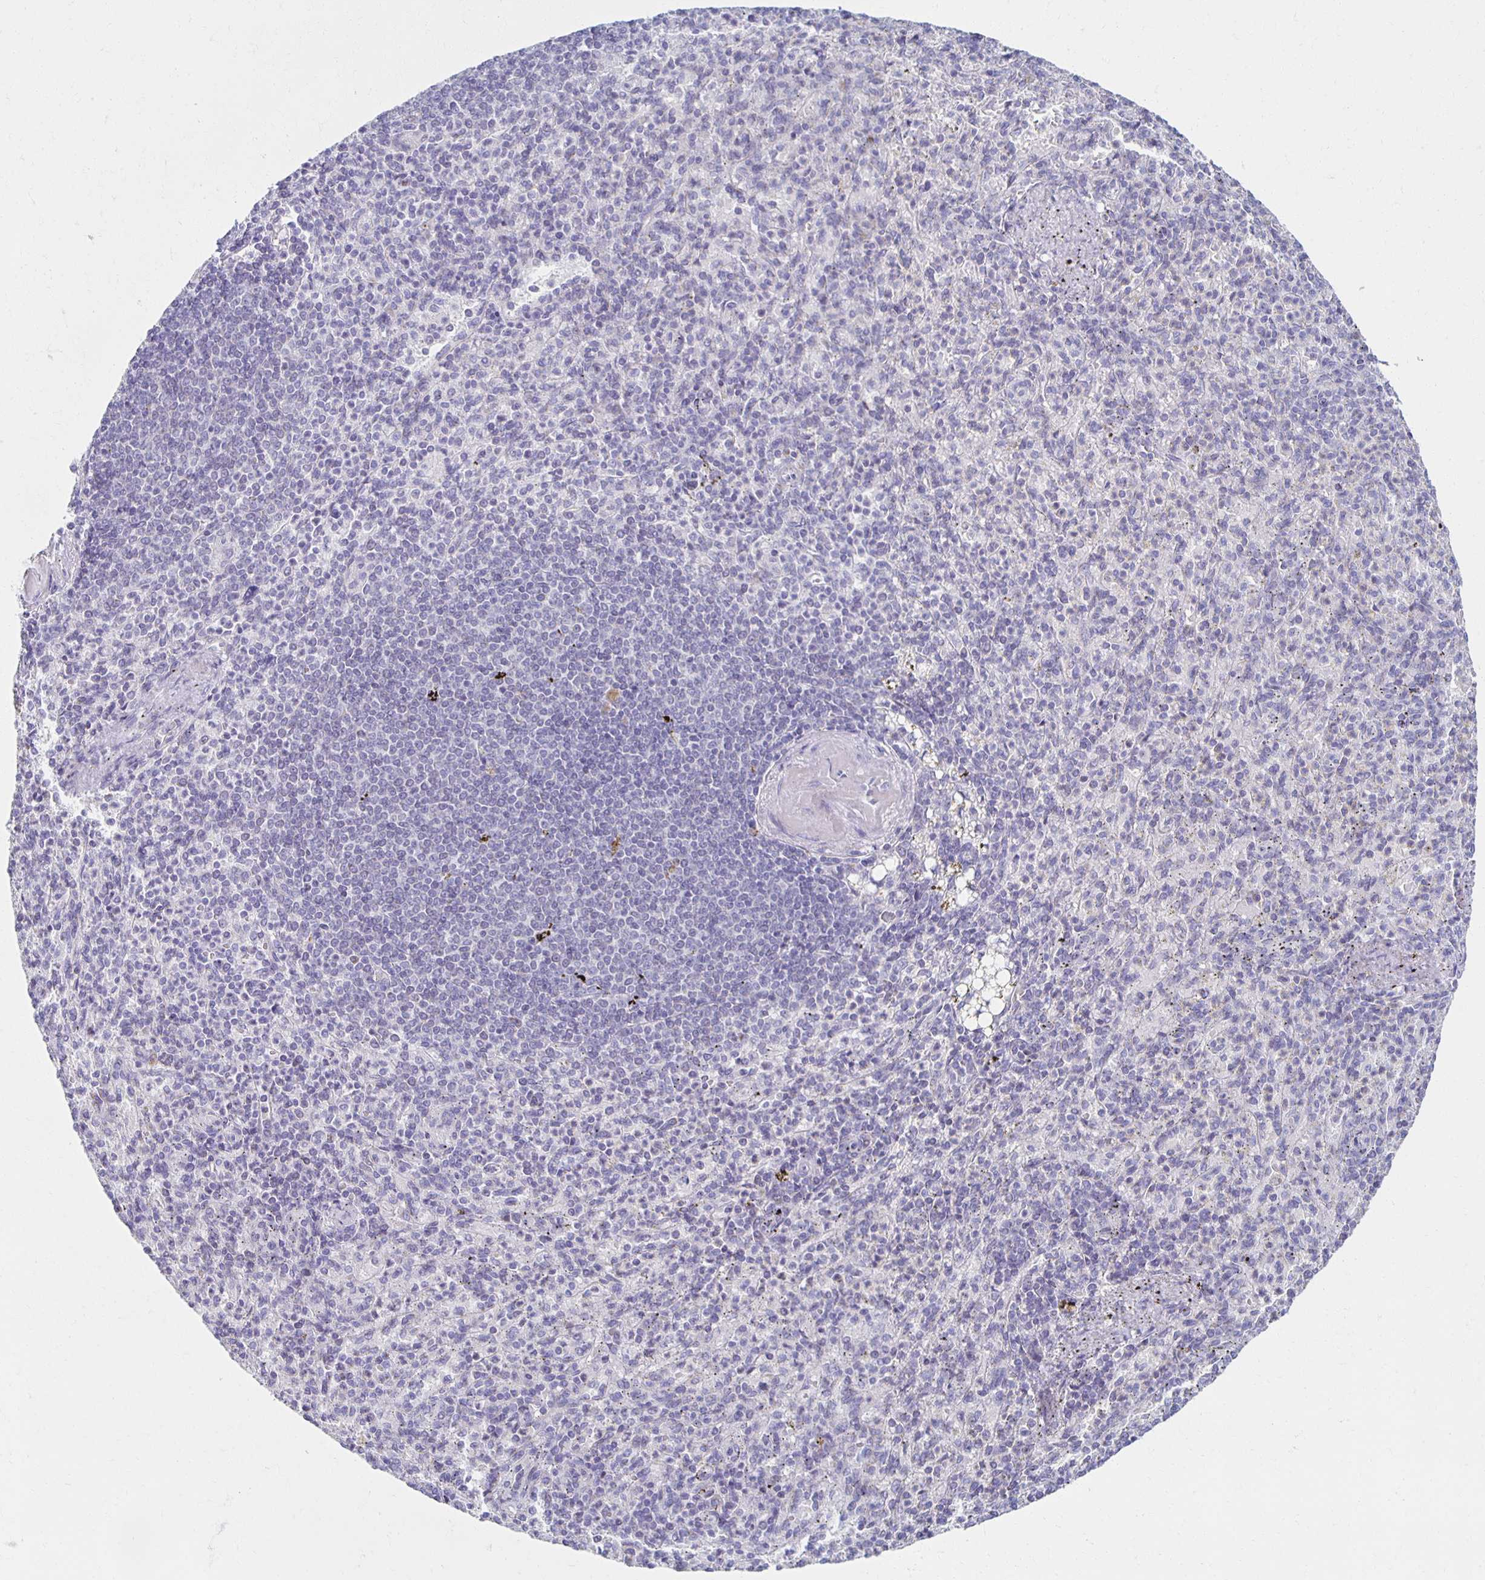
{"staining": {"intensity": "negative", "quantity": "none", "location": "none"}, "tissue": "spleen", "cell_type": "Cells in red pulp", "image_type": "normal", "snomed": [{"axis": "morphology", "description": "Normal tissue, NOS"}, {"axis": "topography", "description": "Spleen"}], "caption": "Photomicrograph shows no significant protein positivity in cells in red pulp of normal spleen.", "gene": "TEX44", "patient": {"sex": "female", "age": 74}}